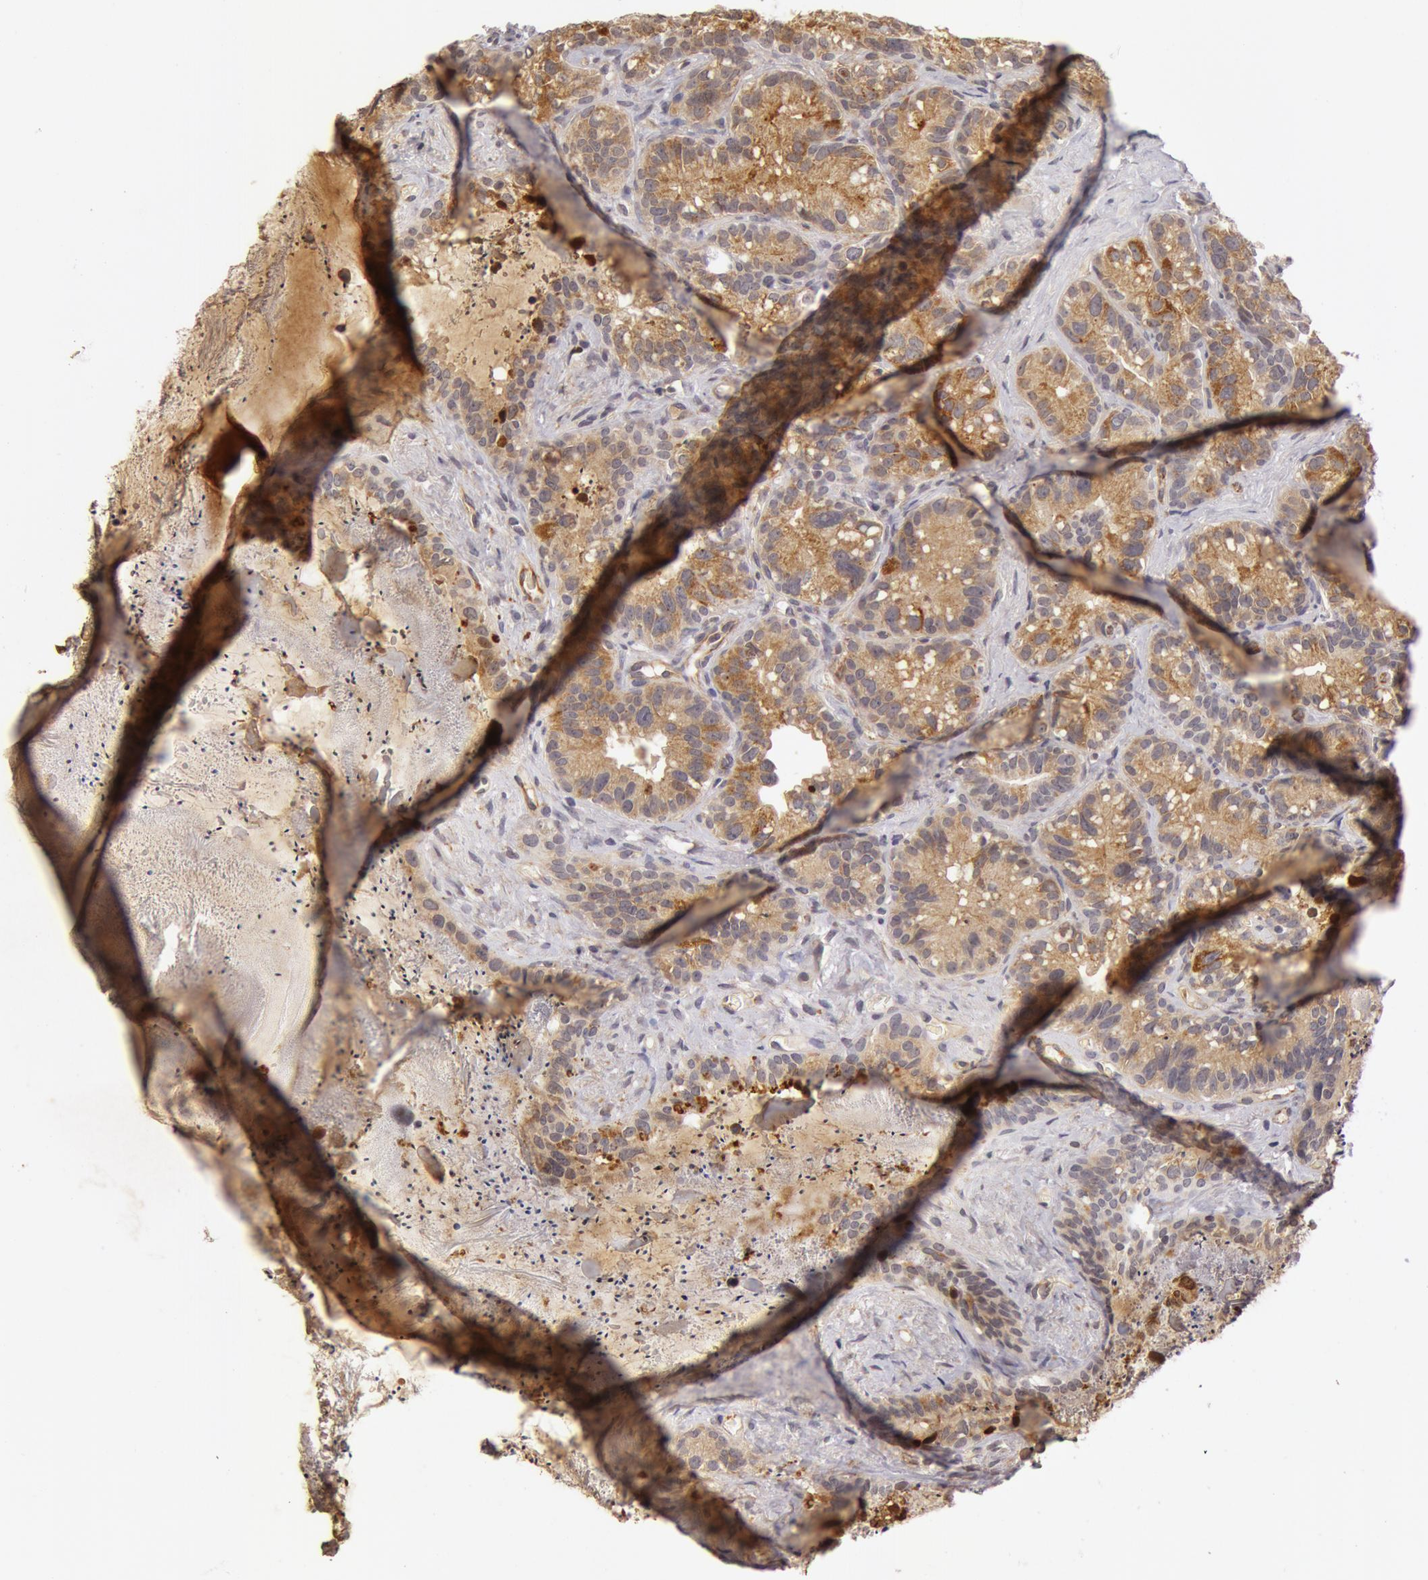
{"staining": {"intensity": "moderate", "quantity": ">75%", "location": "cytoplasmic/membranous"}, "tissue": "seminal vesicle", "cell_type": "Glandular cells", "image_type": "normal", "snomed": [{"axis": "morphology", "description": "Normal tissue, NOS"}, {"axis": "topography", "description": "Seminal veicle"}], "caption": "Immunohistochemical staining of normal seminal vesicle demonstrates >75% levels of moderate cytoplasmic/membranous protein staining in approximately >75% of glandular cells. (IHC, brightfield microscopy, high magnification).", "gene": "SYTL4", "patient": {"sex": "male", "age": 63}}